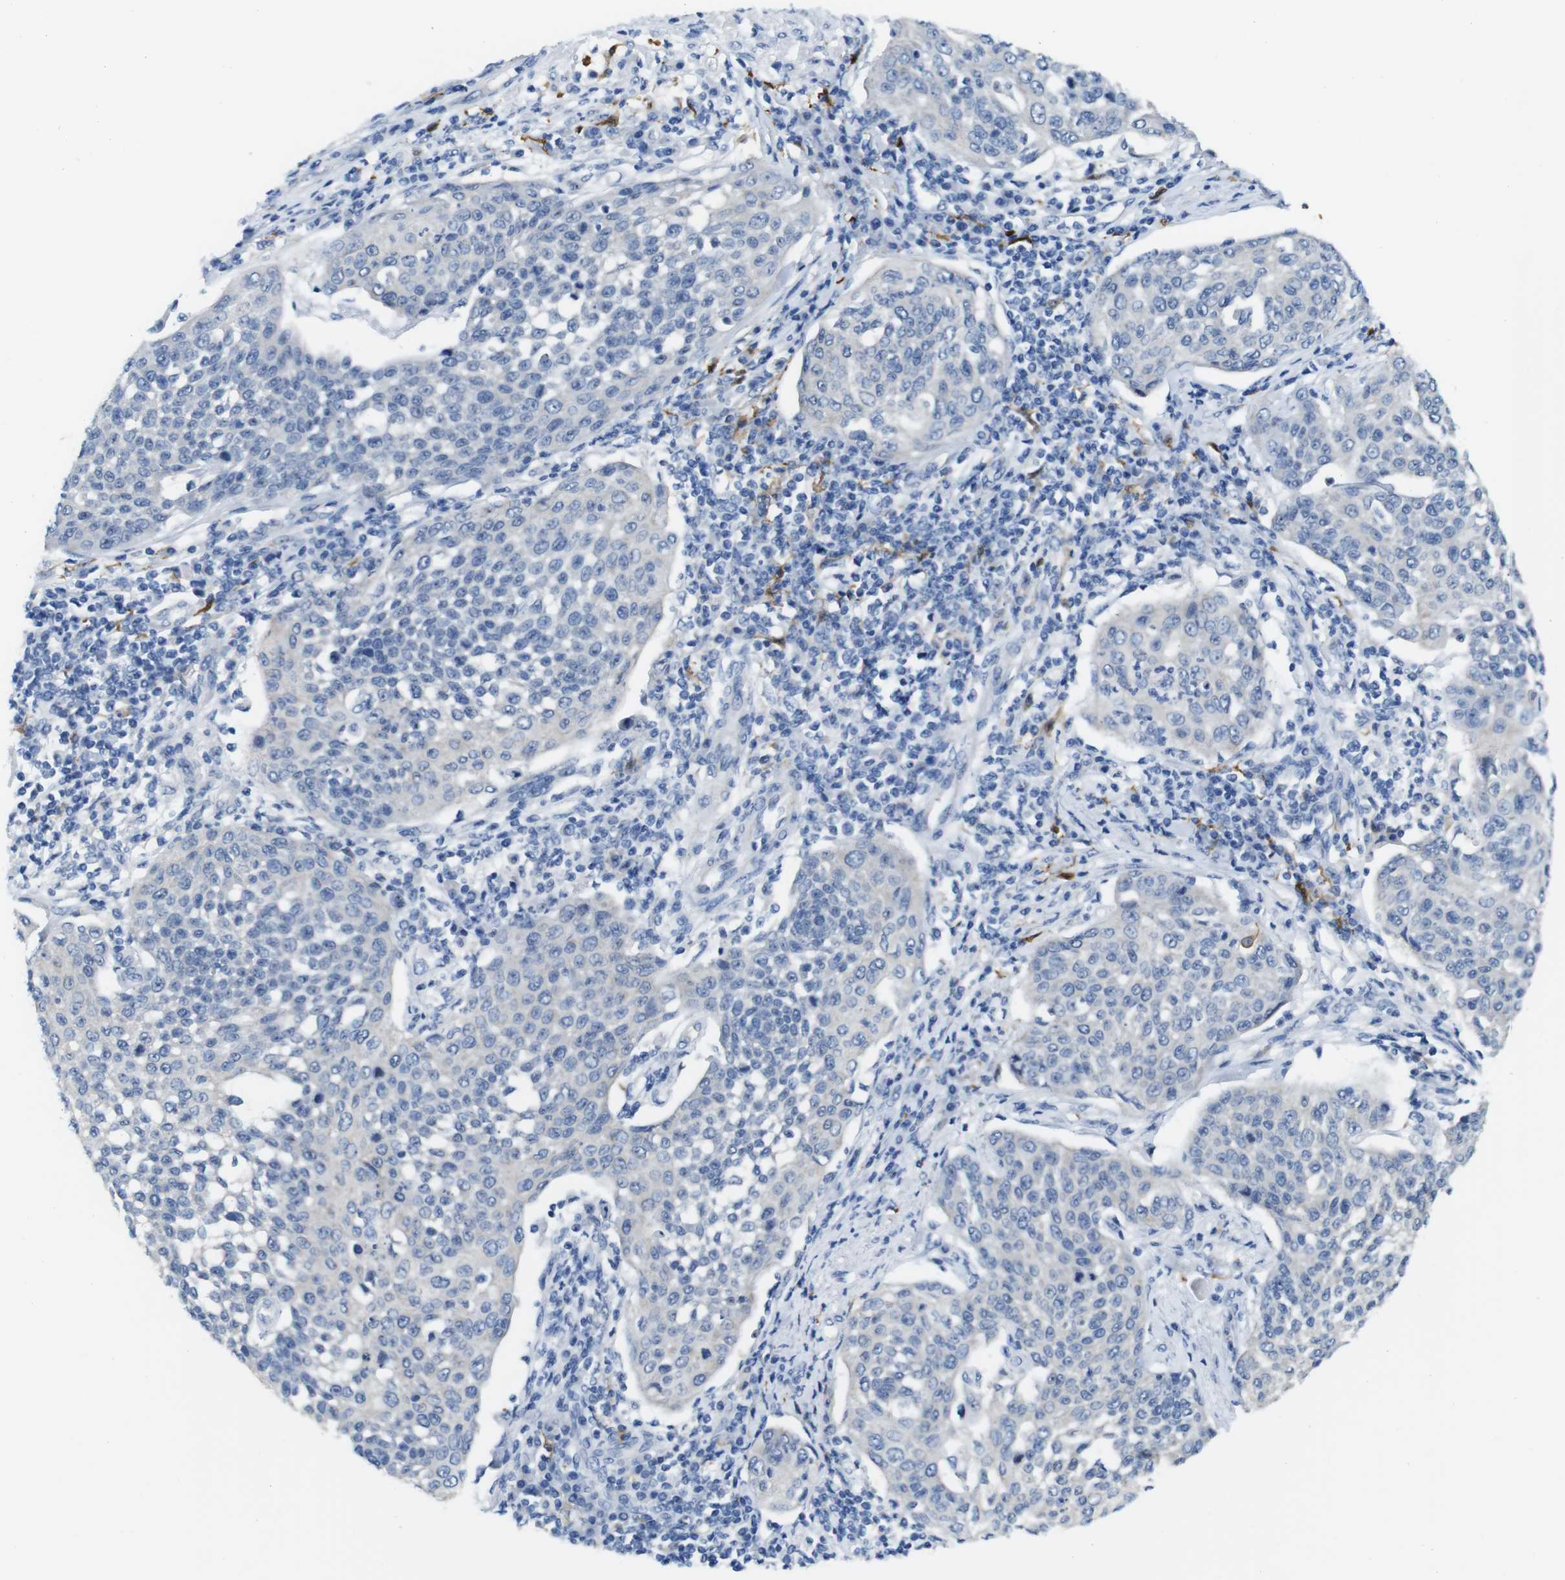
{"staining": {"intensity": "negative", "quantity": "none", "location": "none"}, "tissue": "cervical cancer", "cell_type": "Tumor cells", "image_type": "cancer", "snomed": [{"axis": "morphology", "description": "Squamous cell carcinoma, NOS"}, {"axis": "topography", "description": "Cervix"}], "caption": "Immunohistochemistry histopathology image of neoplastic tissue: cervical squamous cell carcinoma stained with DAB (3,3'-diaminobenzidine) reveals no significant protein expression in tumor cells.", "gene": "C1orf210", "patient": {"sex": "female", "age": 34}}